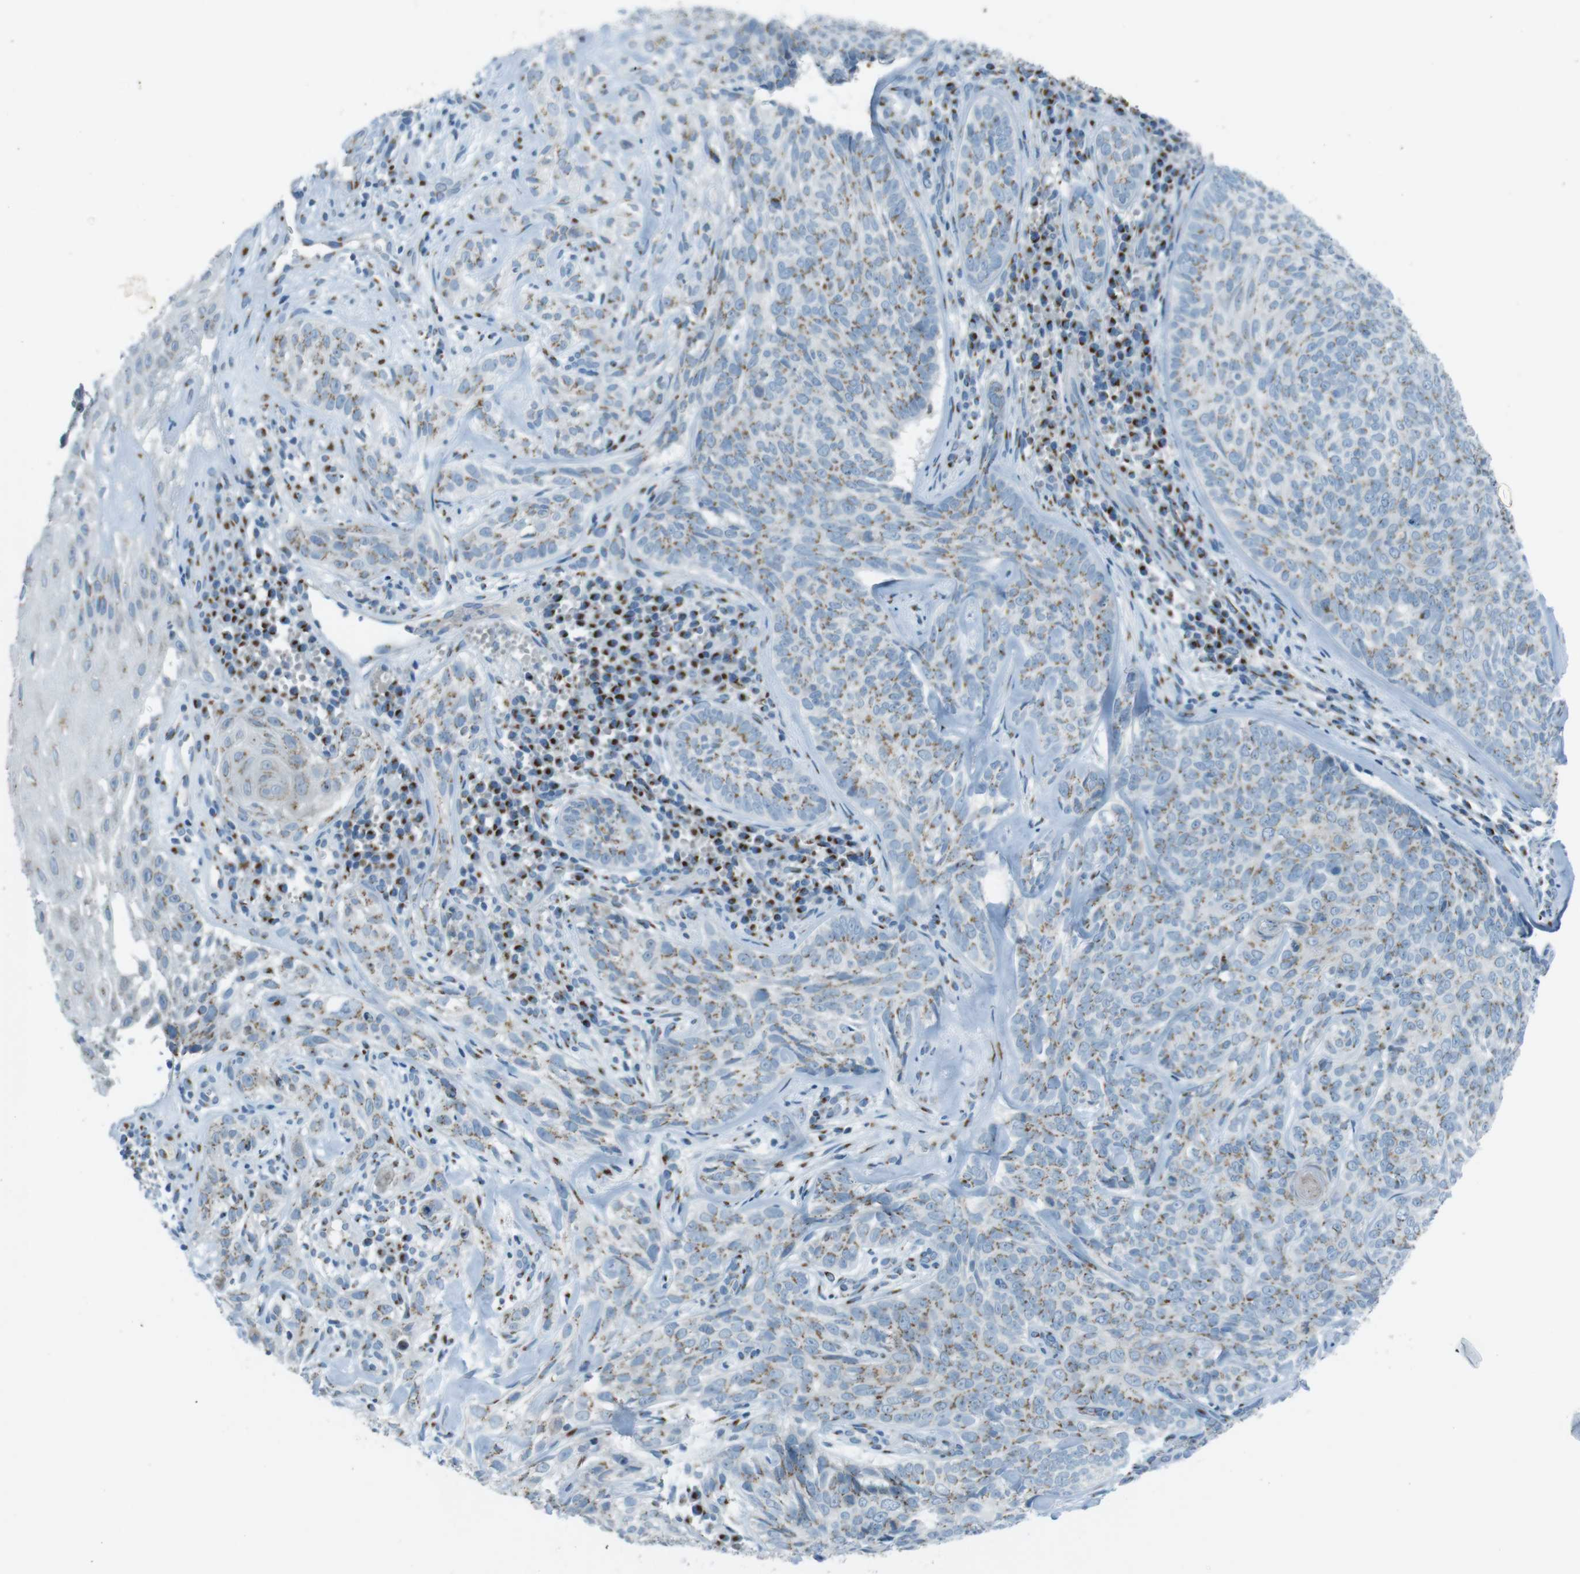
{"staining": {"intensity": "moderate", "quantity": "25%-75%", "location": "cytoplasmic/membranous"}, "tissue": "skin cancer", "cell_type": "Tumor cells", "image_type": "cancer", "snomed": [{"axis": "morphology", "description": "Basal cell carcinoma"}, {"axis": "topography", "description": "Skin"}], "caption": "A high-resolution image shows immunohistochemistry staining of skin cancer (basal cell carcinoma), which demonstrates moderate cytoplasmic/membranous staining in approximately 25%-75% of tumor cells.", "gene": "TXNDC15", "patient": {"sex": "male", "age": 72}}